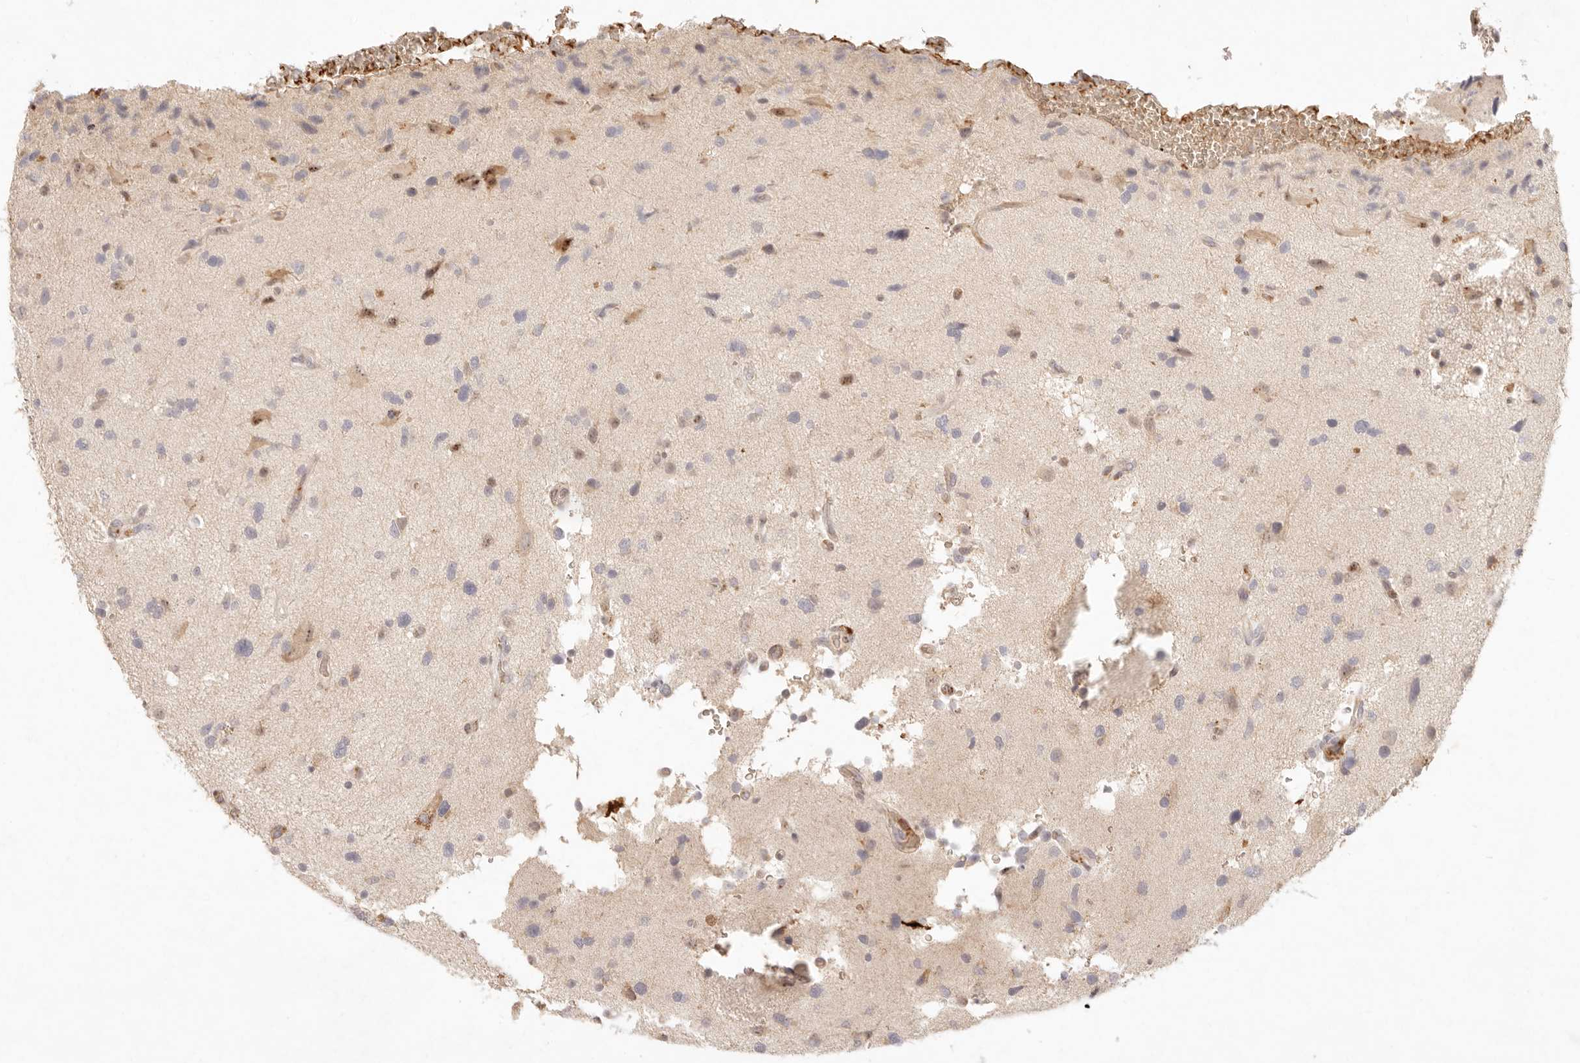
{"staining": {"intensity": "negative", "quantity": "none", "location": "none"}, "tissue": "glioma", "cell_type": "Tumor cells", "image_type": "cancer", "snomed": [{"axis": "morphology", "description": "Glioma, malignant, High grade"}, {"axis": "topography", "description": "Brain"}], "caption": "DAB immunohistochemical staining of human glioma displays no significant expression in tumor cells.", "gene": "C1orf127", "patient": {"sex": "male", "age": 33}}